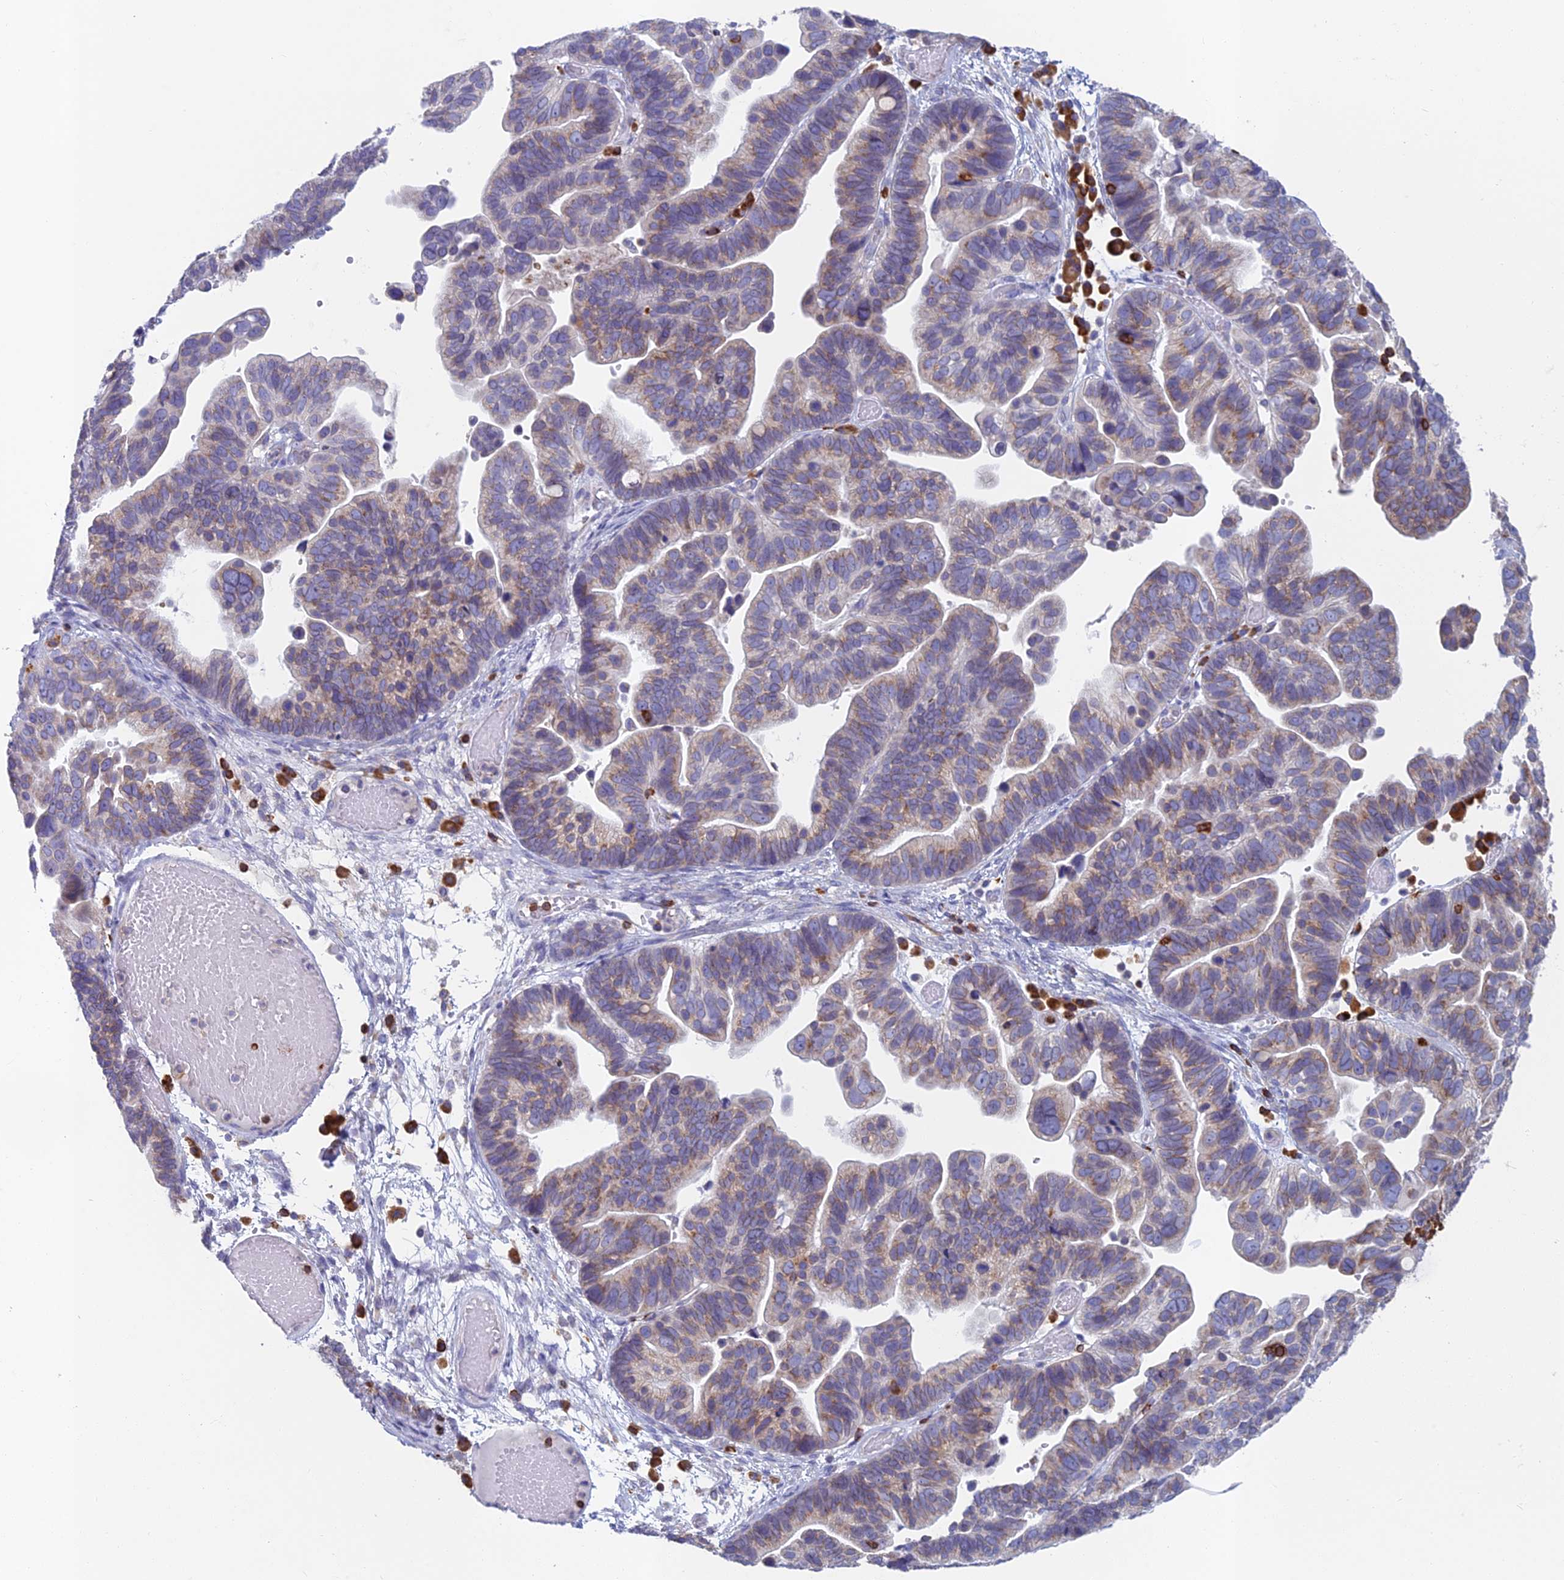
{"staining": {"intensity": "weak", "quantity": ">75%", "location": "cytoplasmic/membranous"}, "tissue": "ovarian cancer", "cell_type": "Tumor cells", "image_type": "cancer", "snomed": [{"axis": "morphology", "description": "Cystadenocarcinoma, serous, NOS"}, {"axis": "topography", "description": "Ovary"}], "caption": "Protein expression by immunohistochemistry shows weak cytoplasmic/membranous staining in about >75% of tumor cells in ovarian cancer.", "gene": "ABI3BP", "patient": {"sex": "female", "age": 56}}